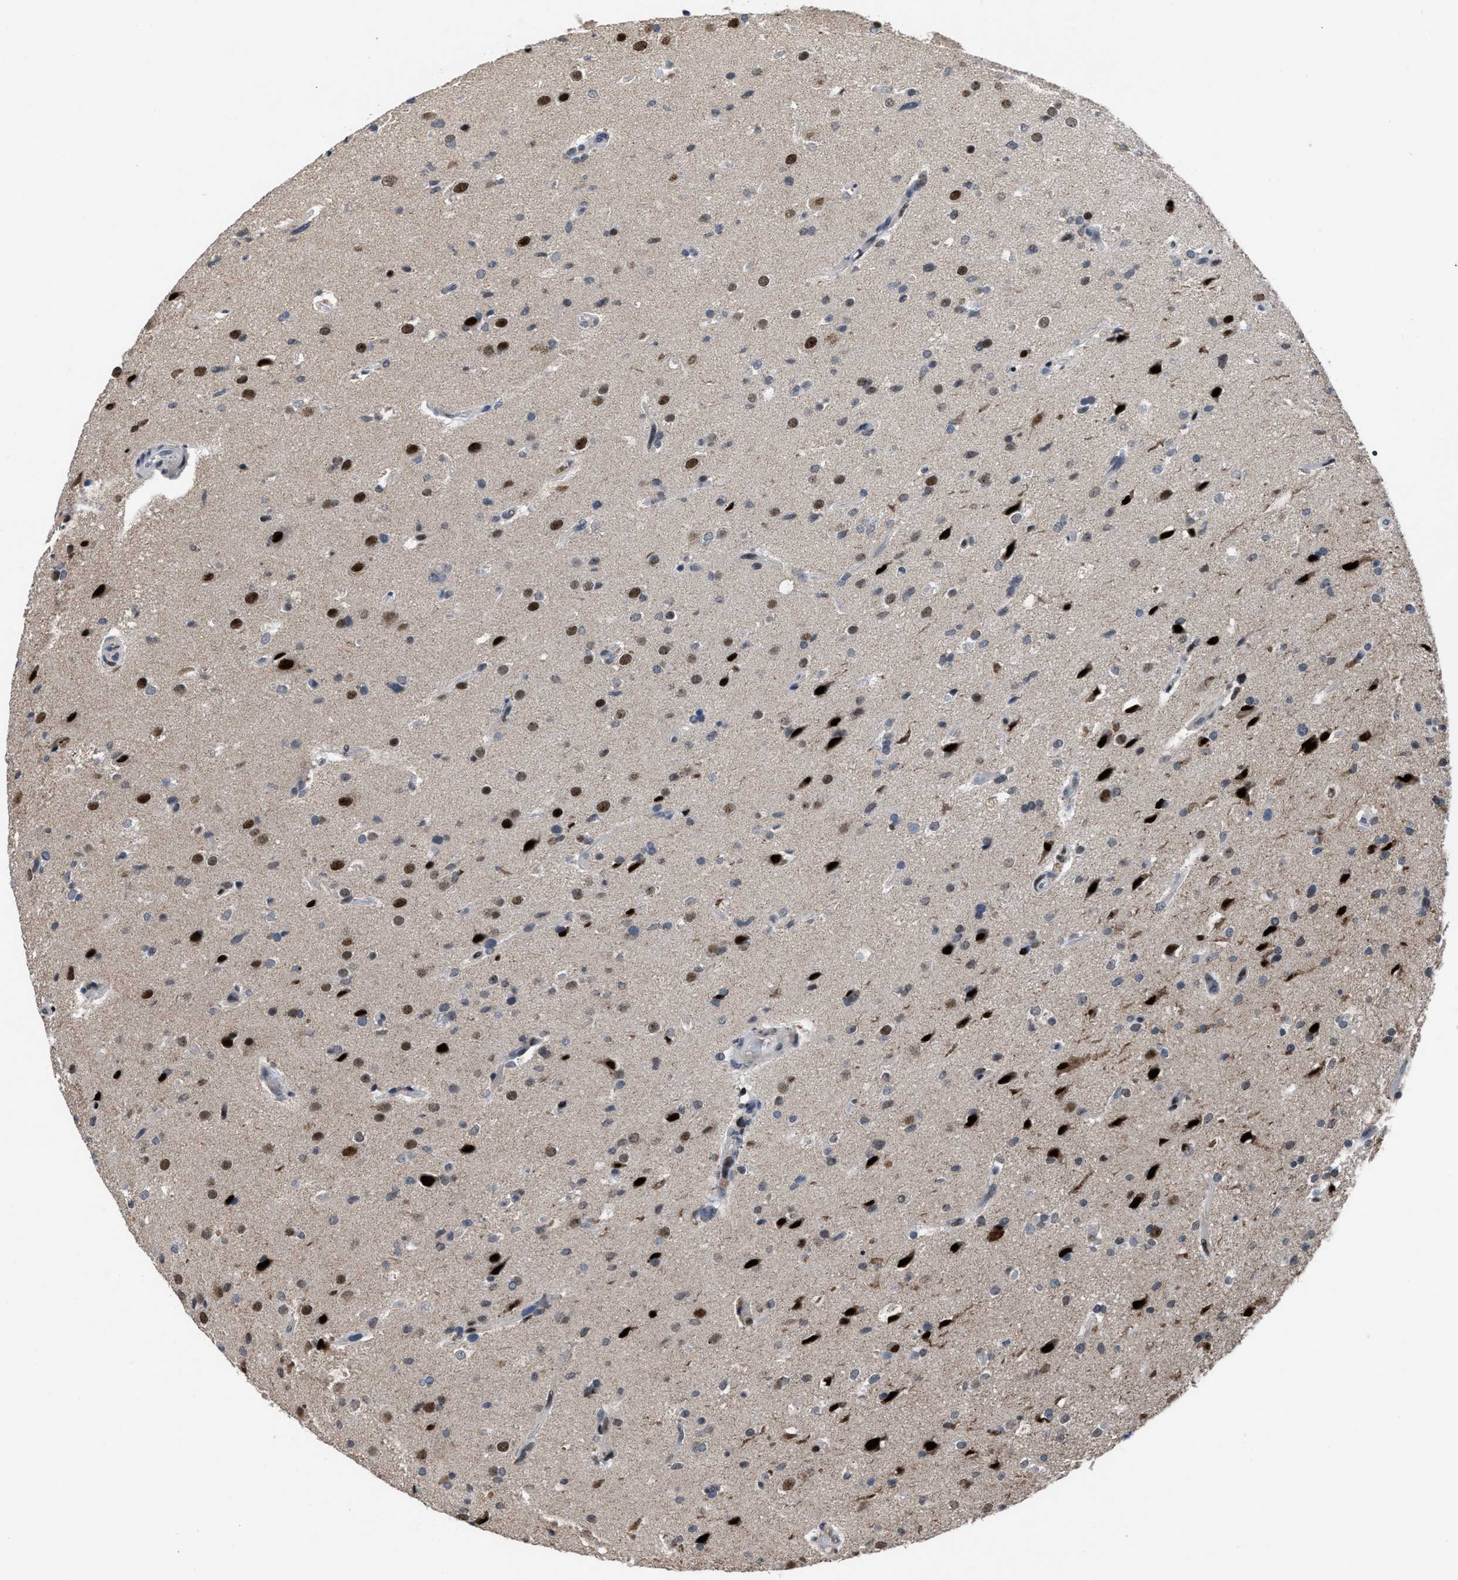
{"staining": {"intensity": "strong", "quantity": "25%-75%", "location": "nuclear"}, "tissue": "glioma", "cell_type": "Tumor cells", "image_type": "cancer", "snomed": [{"axis": "morphology", "description": "Glioma, malignant, High grade"}, {"axis": "topography", "description": "Brain"}], "caption": "An immunohistochemistry (IHC) photomicrograph of tumor tissue is shown. Protein staining in brown labels strong nuclear positivity in glioma within tumor cells. The staining was performed using DAB (3,3'-diaminobenzidine), with brown indicating positive protein expression. Nuclei are stained blue with hematoxylin.", "gene": "SETDB1", "patient": {"sex": "male", "age": 33}}